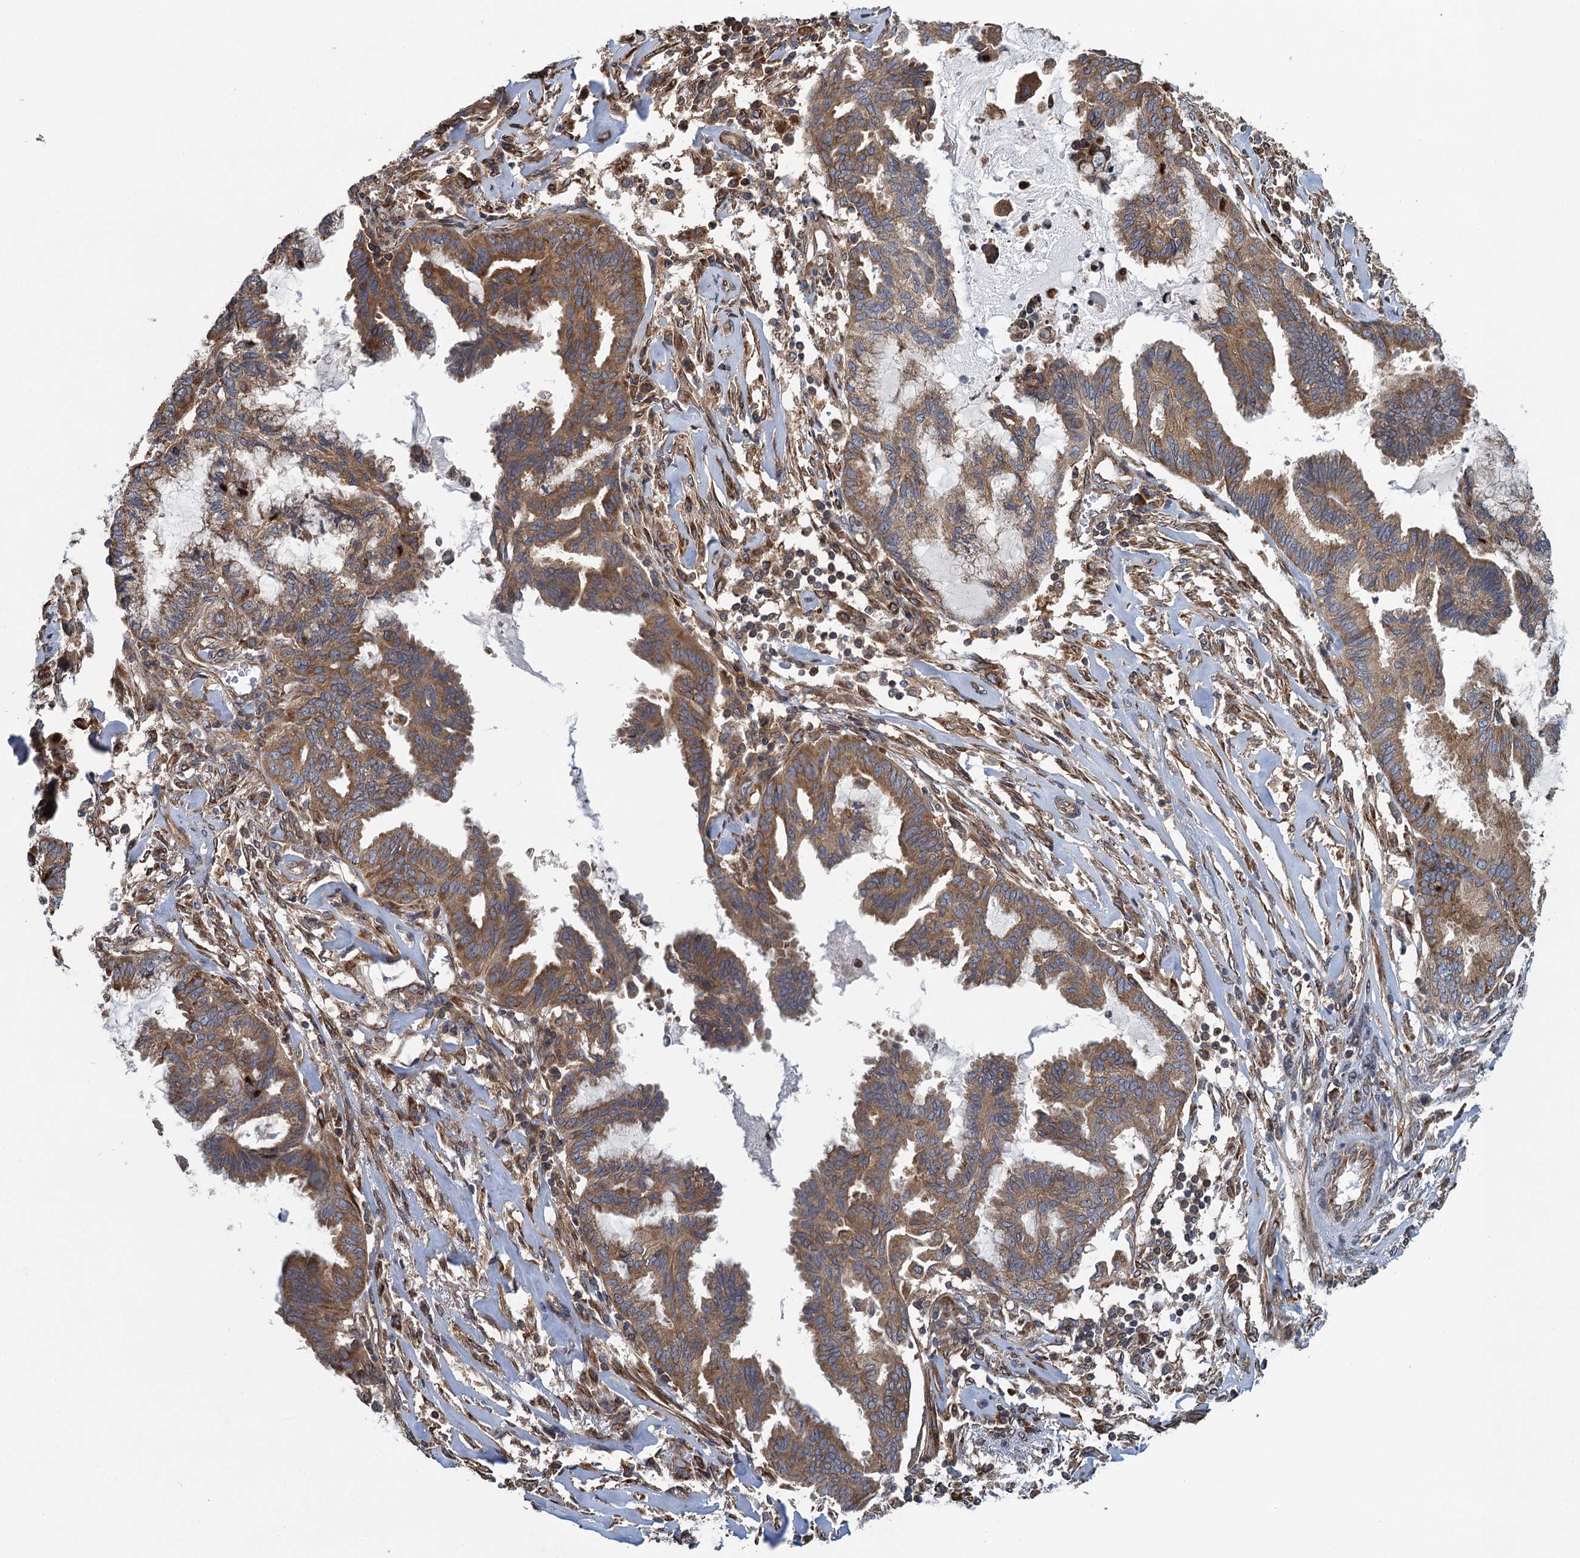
{"staining": {"intensity": "moderate", "quantity": ">75%", "location": "cytoplasmic/membranous"}, "tissue": "endometrial cancer", "cell_type": "Tumor cells", "image_type": "cancer", "snomed": [{"axis": "morphology", "description": "Adenocarcinoma, NOS"}, {"axis": "topography", "description": "Endometrium"}], "caption": "The immunohistochemical stain shows moderate cytoplasmic/membranous staining in tumor cells of endometrial cancer tissue.", "gene": "MDM1", "patient": {"sex": "female", "age": 86}}